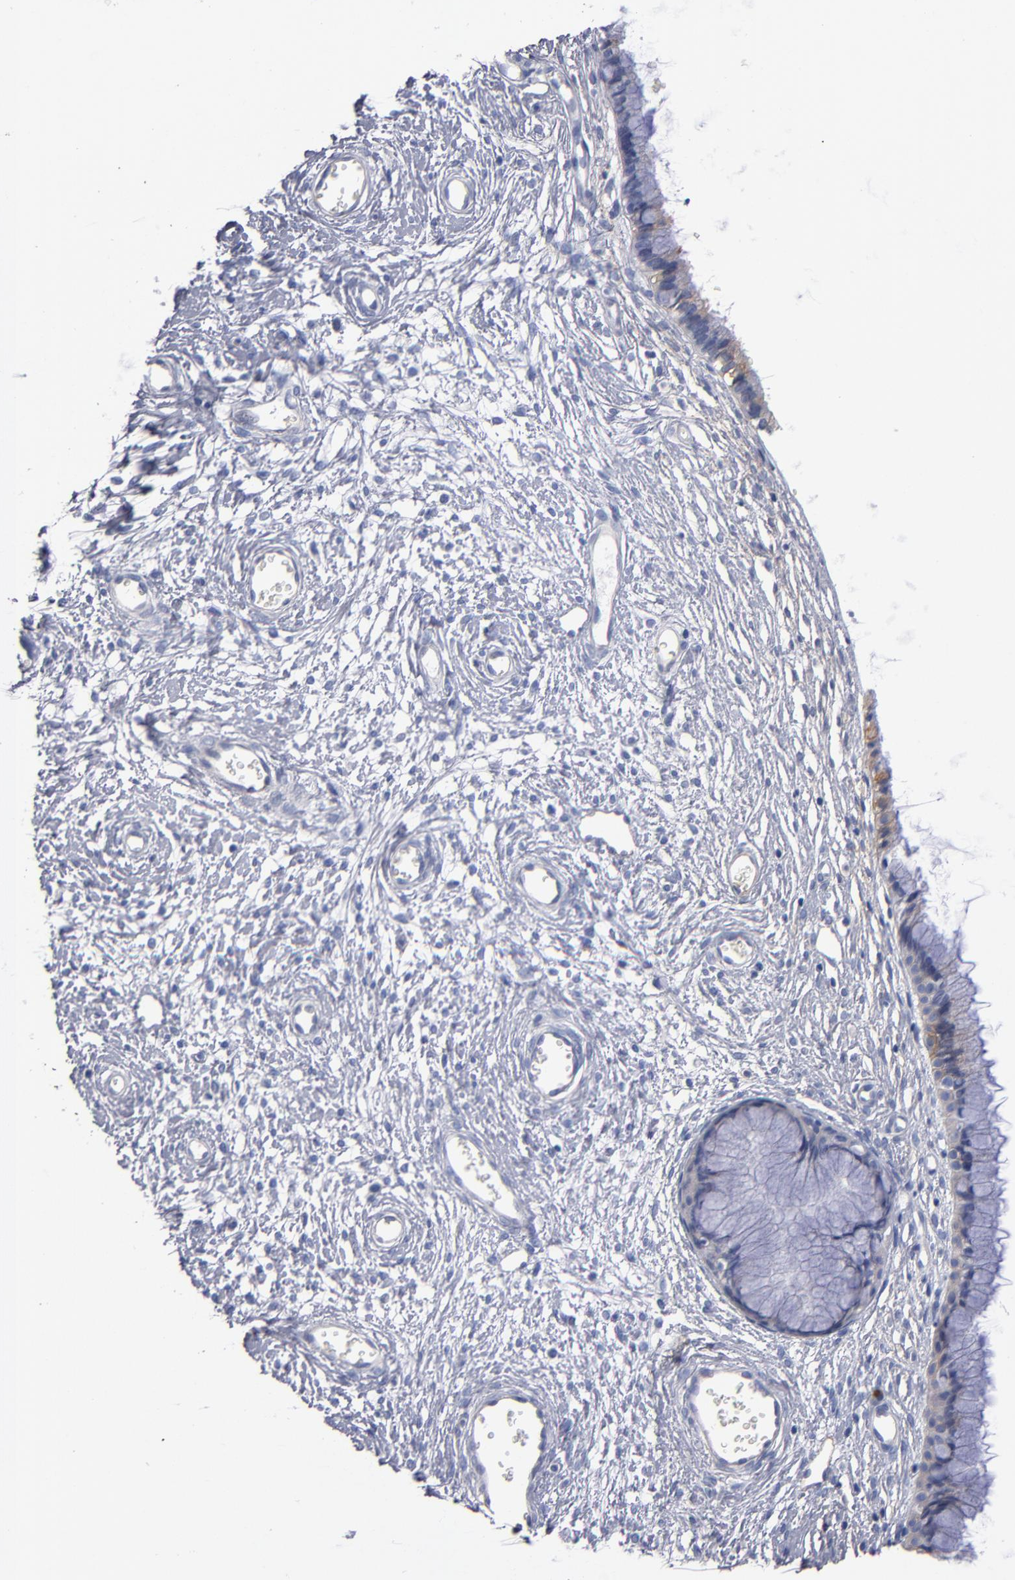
{"staining": {"intensity": "negative", "quantity": "none", "location": "none"}, "tissue": "cervix", "cell_type": "Glandular cells", "image_type": "normal", "snomed": [{"axis": "morphology", "description": "Normal tissue, NOS"}, {"axis": "topography", "description": "Cervix"}], "caption": "Immunohistochemistry (IHC) histopathology image of benign cervix: cervix stained with DAB (3,3'-diaminobenzidine) shows no significant protein positivity in glandular cells. Brightfield microscopy of immunohistochemistry (IHC) stained with DAB (3,3'-diaminobenzidine) (brown) and hematoxylin (blue), captured at high magnification.", "gene": "PLSCR4", "patient": {"sex": "female", "age": 55}}